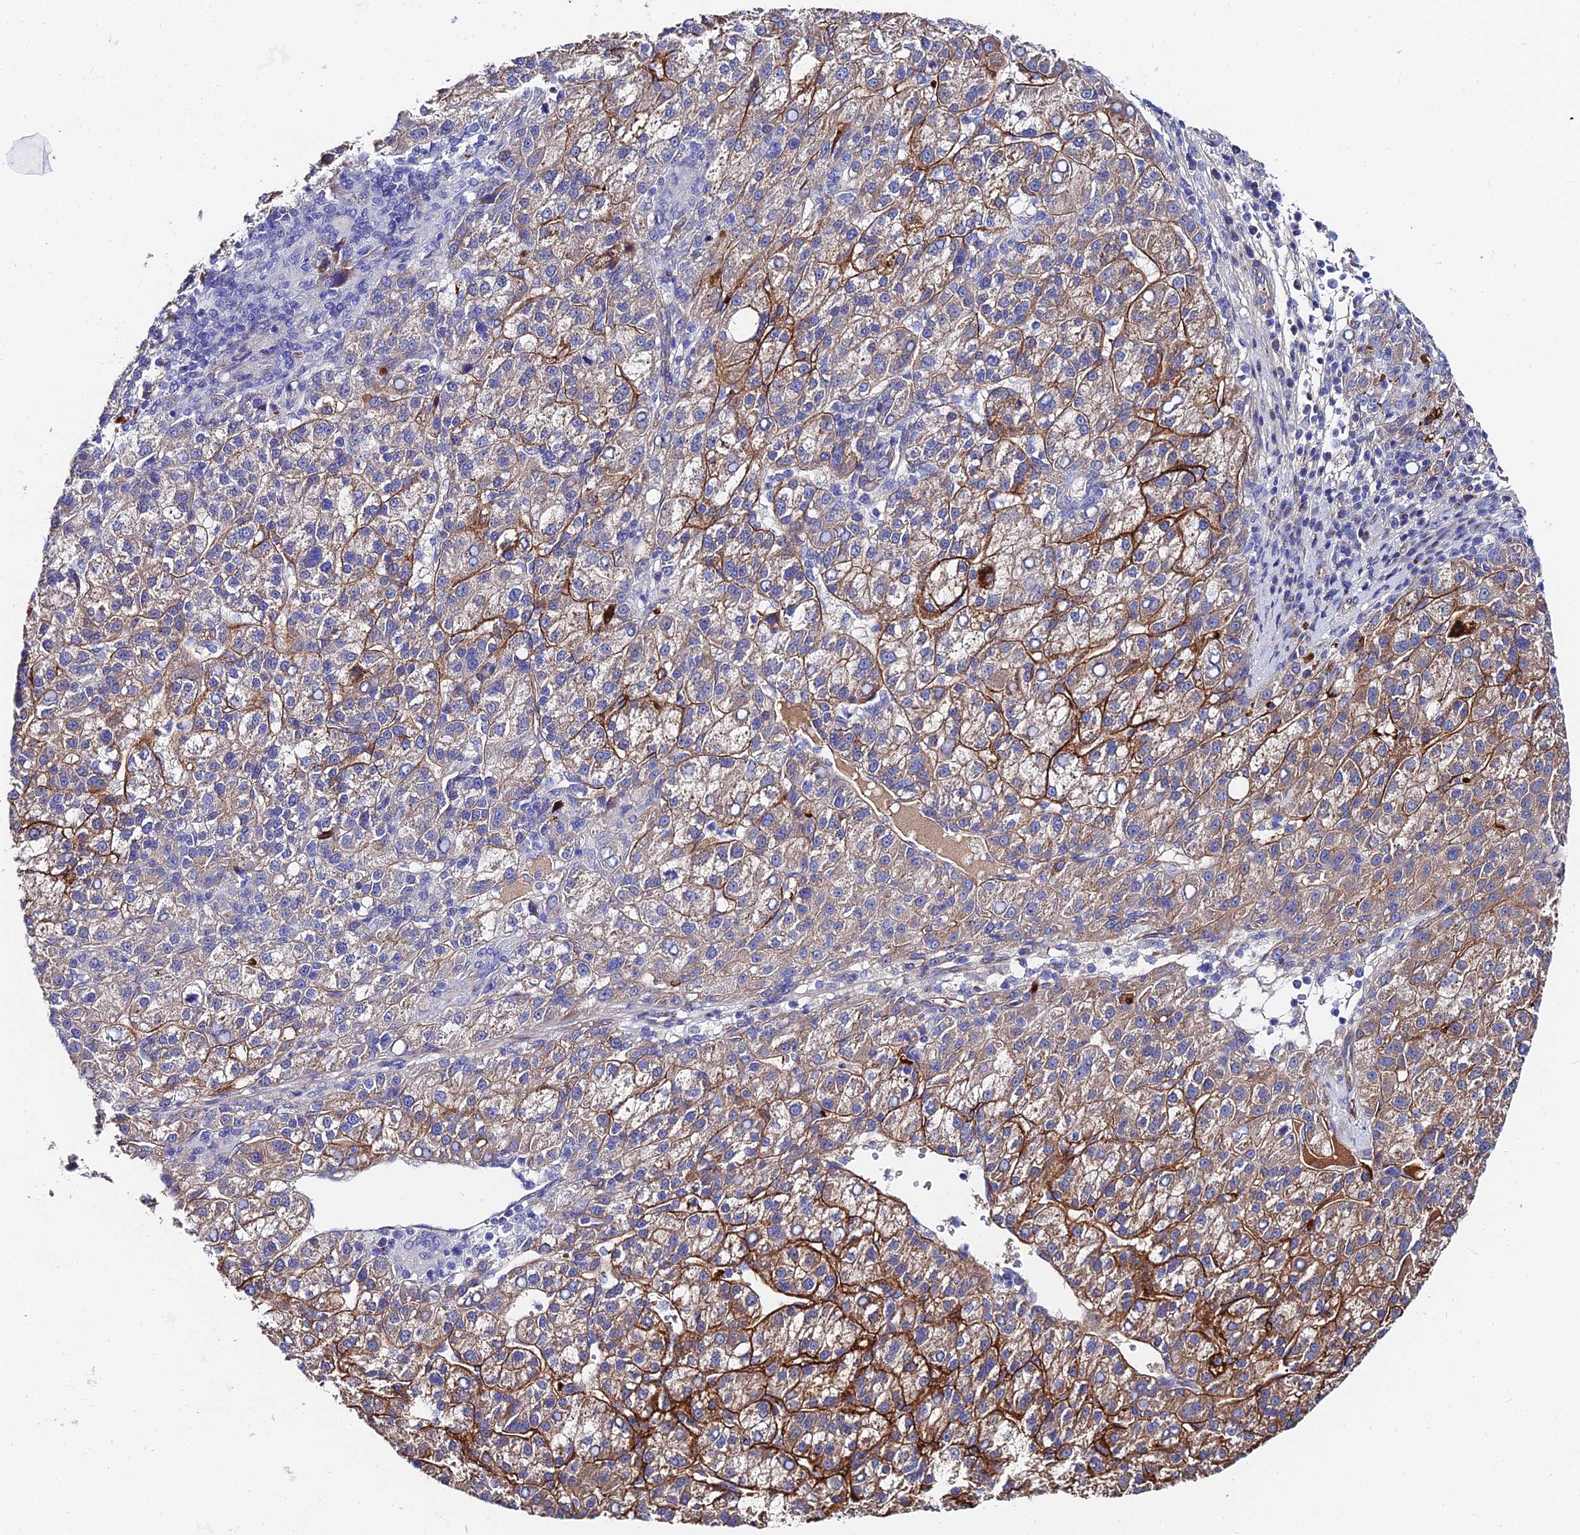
{"staining": {"intensity": "moderate", "quantity": "25%-75%", "location": "cytoplasmic/membranous"}, "tissue": "liver cancer", "cell_type": "Tumor cells", "image_type": "cancer", "snomed": [{"axis": "morphology", "description": "Carcinoma, Hepatocellular, NOS"}, {"axis": "topography", "description": "Liver"}], "caption": "Immunohistochemical staining of liver cancer (hepatocellular carcinoma) reveals moderate cytoplasmic/membranous protein expression in approximately 25%-75% of tumor cells.", "gene": "ADGRF3", "patient": {"sex": "female", "age": 58}}